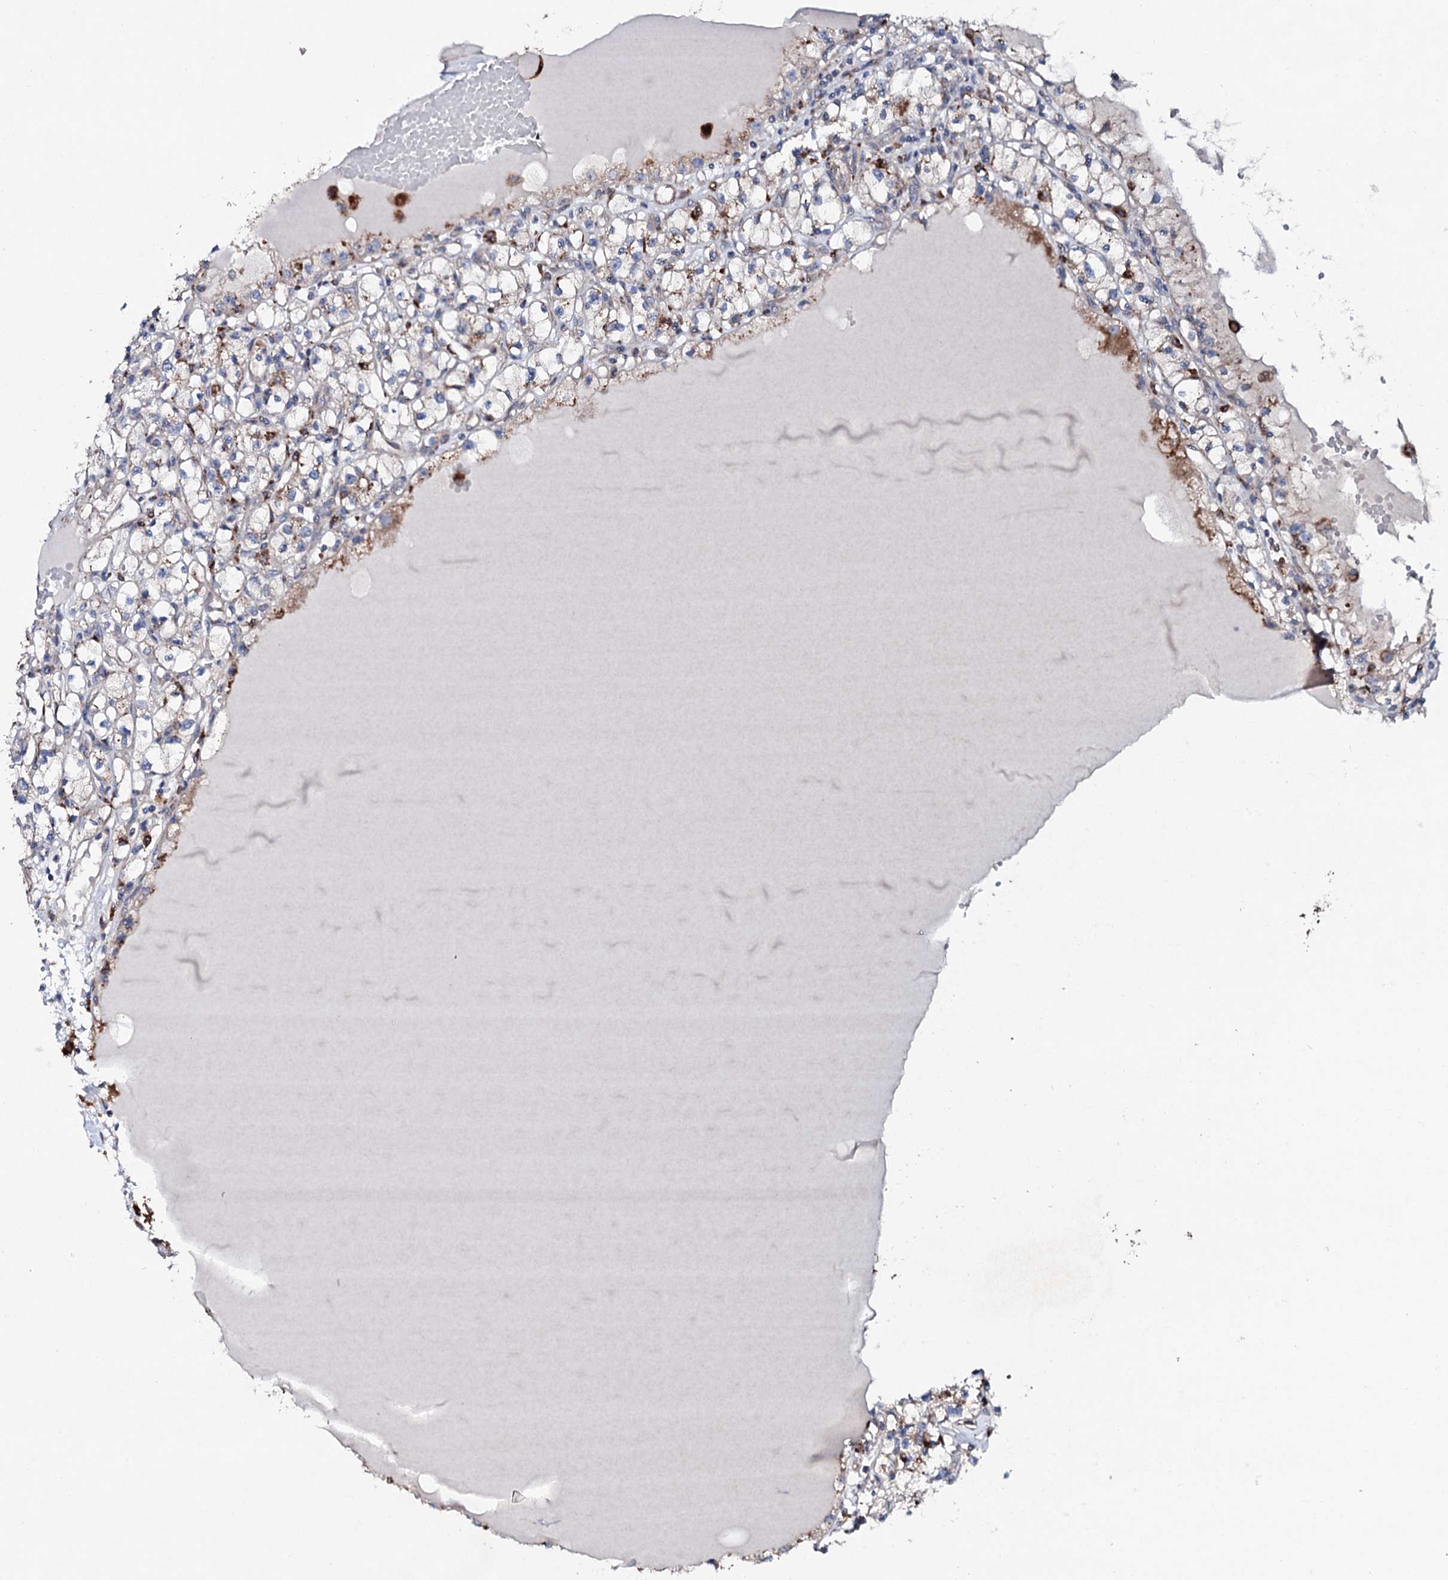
{"staining": {"intensity": "weak", "quantity": "<25%", "location": "cytoplasmic/membranous"}, "tissue": "renal cancer", "cell_type": "Tumor cells", "image_type": "cancer", "snomed": [{"axis": "morphology", "description": "Adenocarcinoma, NOS"}, {"axis": "topography", "description": "Kidney"}], "caption": "Immunohistochemical staining of human adenocarcinoma (renal) demonstrates no significant staining in tumor cells. Nuclei are stained in blue.", "gene": "P2RX4", "patient": {"sex": "male", "age": 56}}